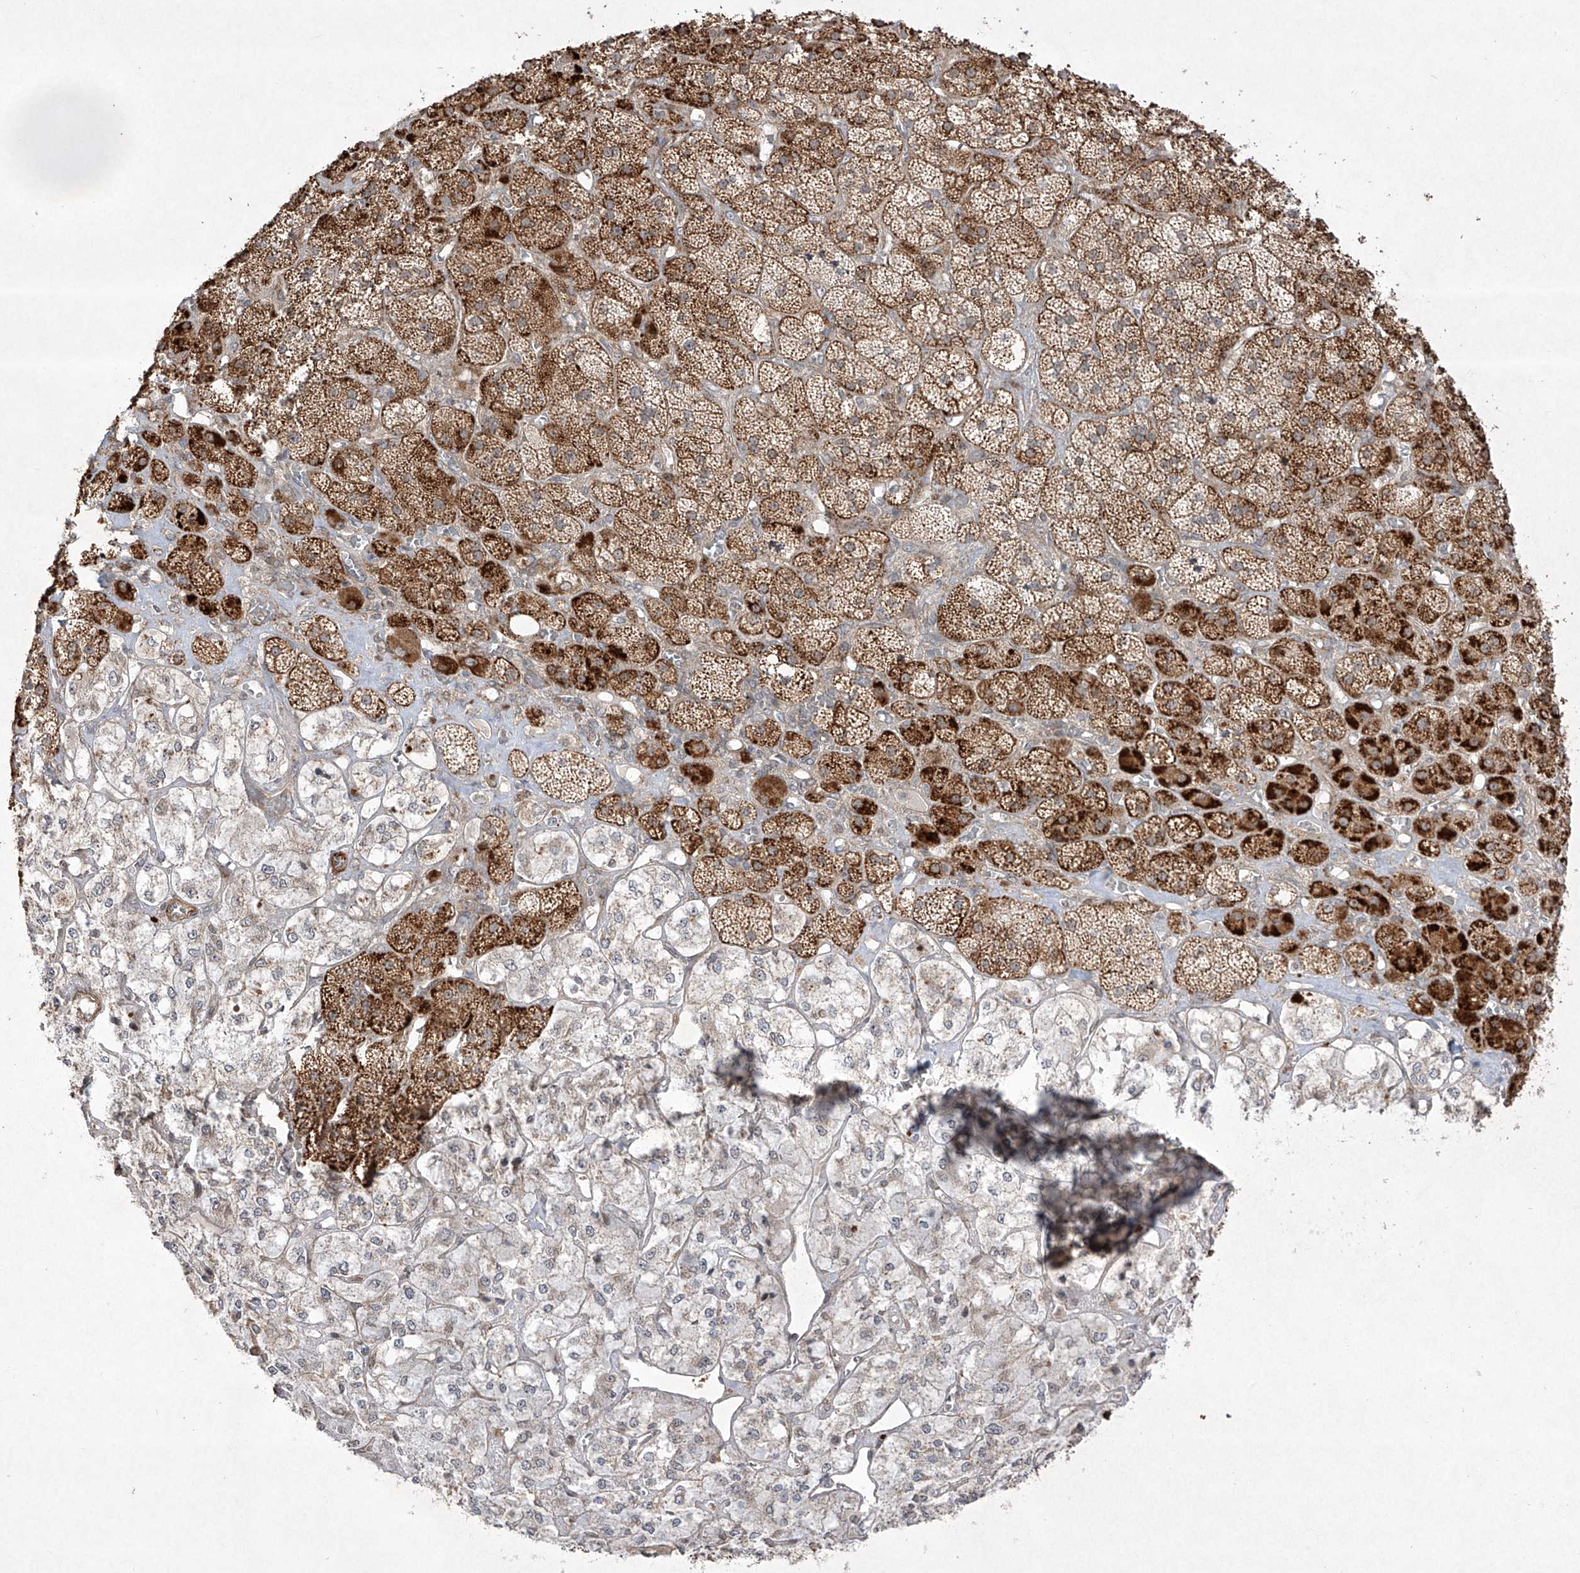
{"staining": {"intensity": "strong", "quantity": "25%-75%", "location": "cytoplasmic/membranous"}, "tissue": "adrenal gland", "cell_type": "Glandular cells", "image_type": "normal", "snomed": [{"axis": "morphology", "description": "Normal tissue, NOS"}, {"axis": "topography", "description": "Adrenal gland"}], "caption": "Protein expression analysis of unremarkable adrenal gland displays strong cytoplasmic/membranous staining in approximately 25%-75% of glandular cells.", "gene": "KDM1B", "patient": {"sex": "male", "age": 57}}